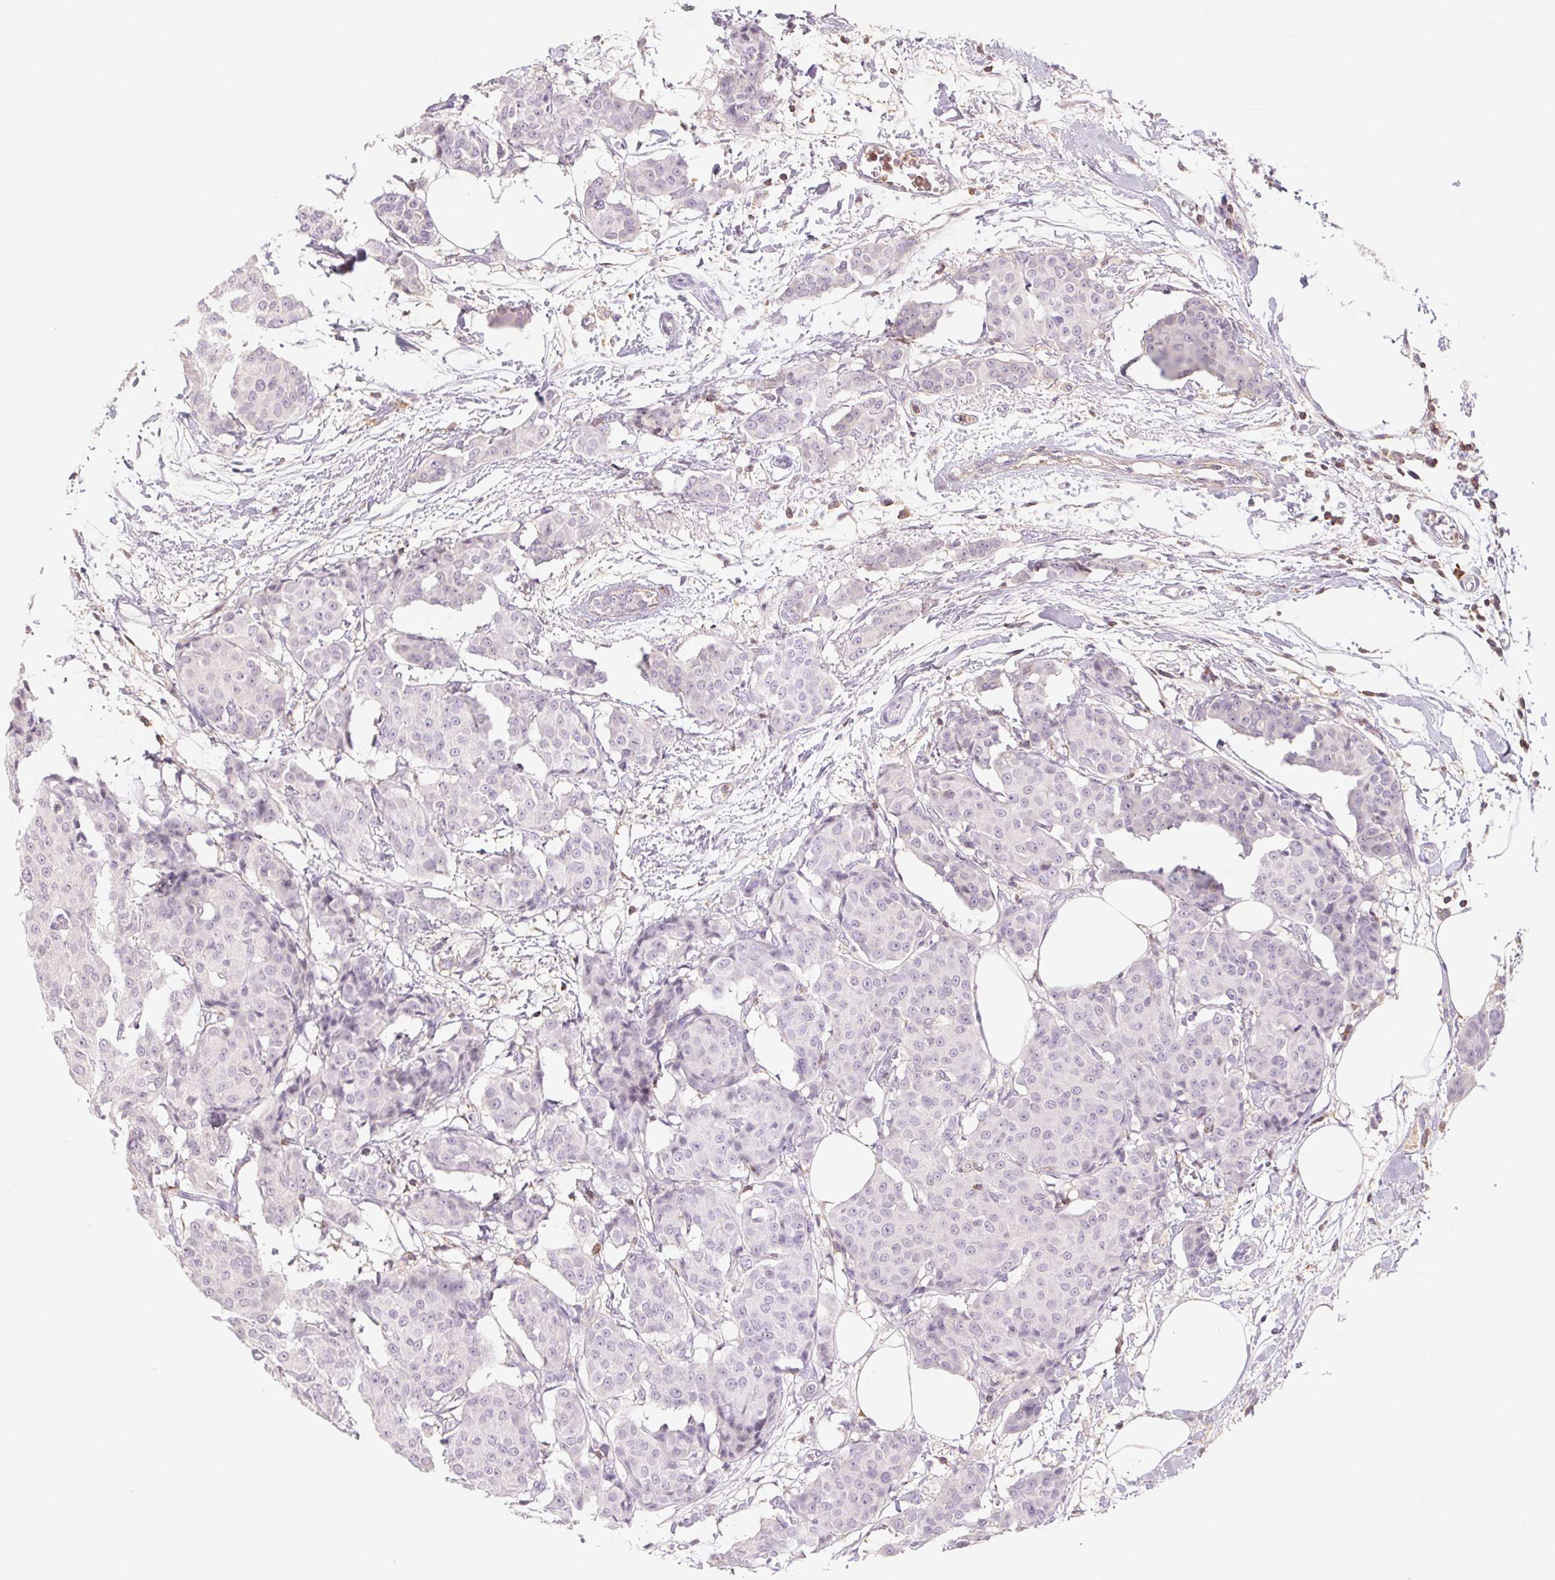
{"staining": {"intensity": "negative", "quantity": "none", "location": "none"}, "tissue": "breast cancer", "cell_type": "Tumor cells", "image_type": "cancer", "snomed": [{"axis": "morphology", "description": "Duct carcinoma"}, {"axis": "topography", "description": "Breast"}], "caption": "DAB immunohistochemical staining of breast cancer exhibits no significant positivity in tumor cells. The staining was performed using DAB to visualize the protein expression in brown, while the nuclei were stained in blue with hematoxylin (Magnification: 20x).", "gene": "KIF26A", "patient": {"sex": "female", "age": 91}}